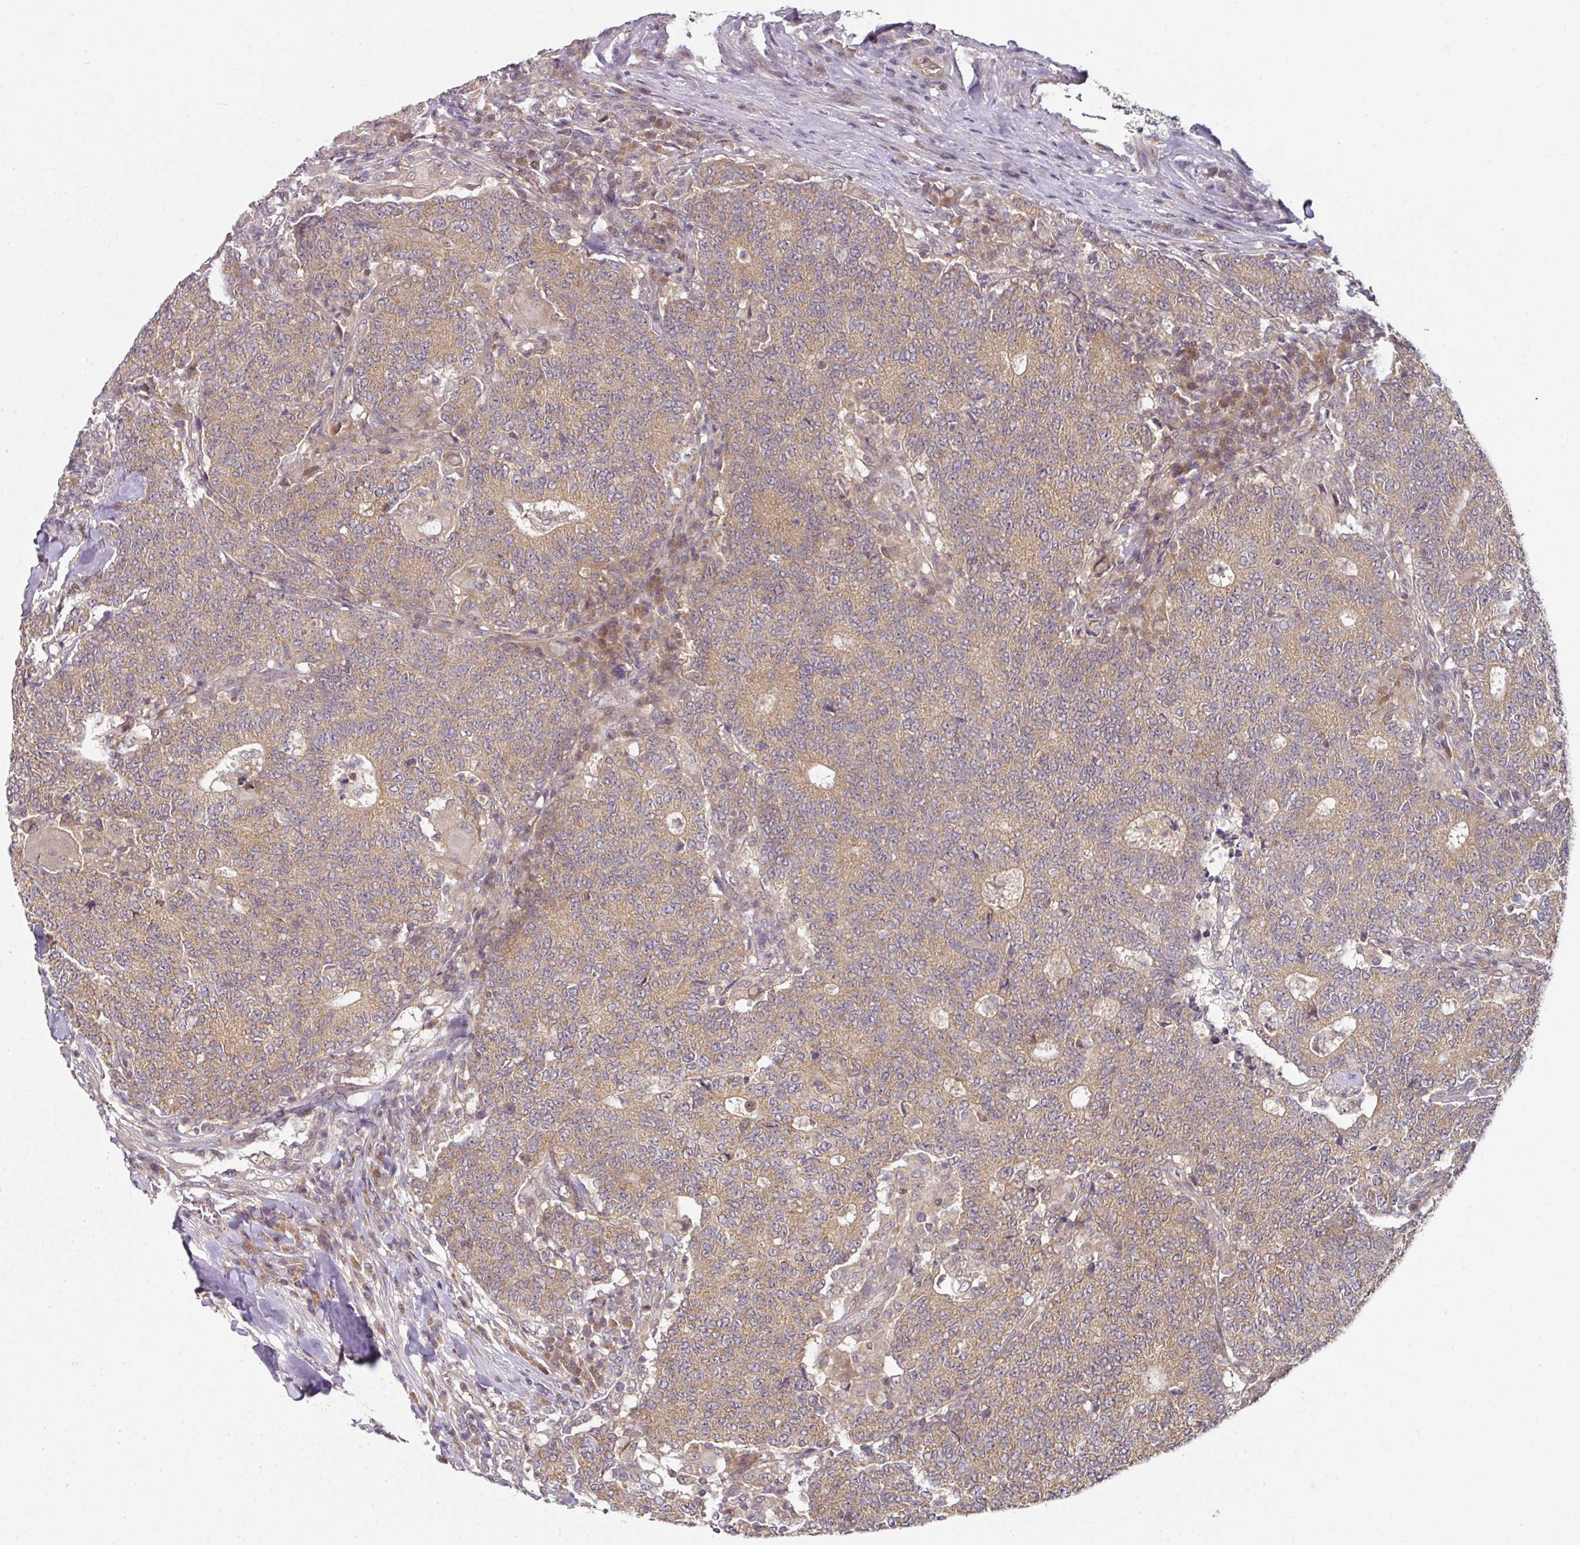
{"staining": {"intensity": "moderate", "quantity": ">75%", "location": "cytoplasmic/membranous"}, "tissue": "colorectal cancer", "cell_type": "Tumor cells", "image_type": "cancer", "snomed": [{"axis": "morphology", "description": "Adenocarcinoma, NOS"}, {"axis": "topography", "description": "Colon"}], "caption": "A high-resolution micrograph shows immunohistochemistry (IHC) staining of colorectal adenocarcinoma, which displays moderate cytoplasmic/membranous expression in approximately >75% of tumor cells. (brown staining indicates protein expression, while blue staining denotes nuclei).", "gene": "MAP2K2", "patient": {"sex": "female", "age": 75}}